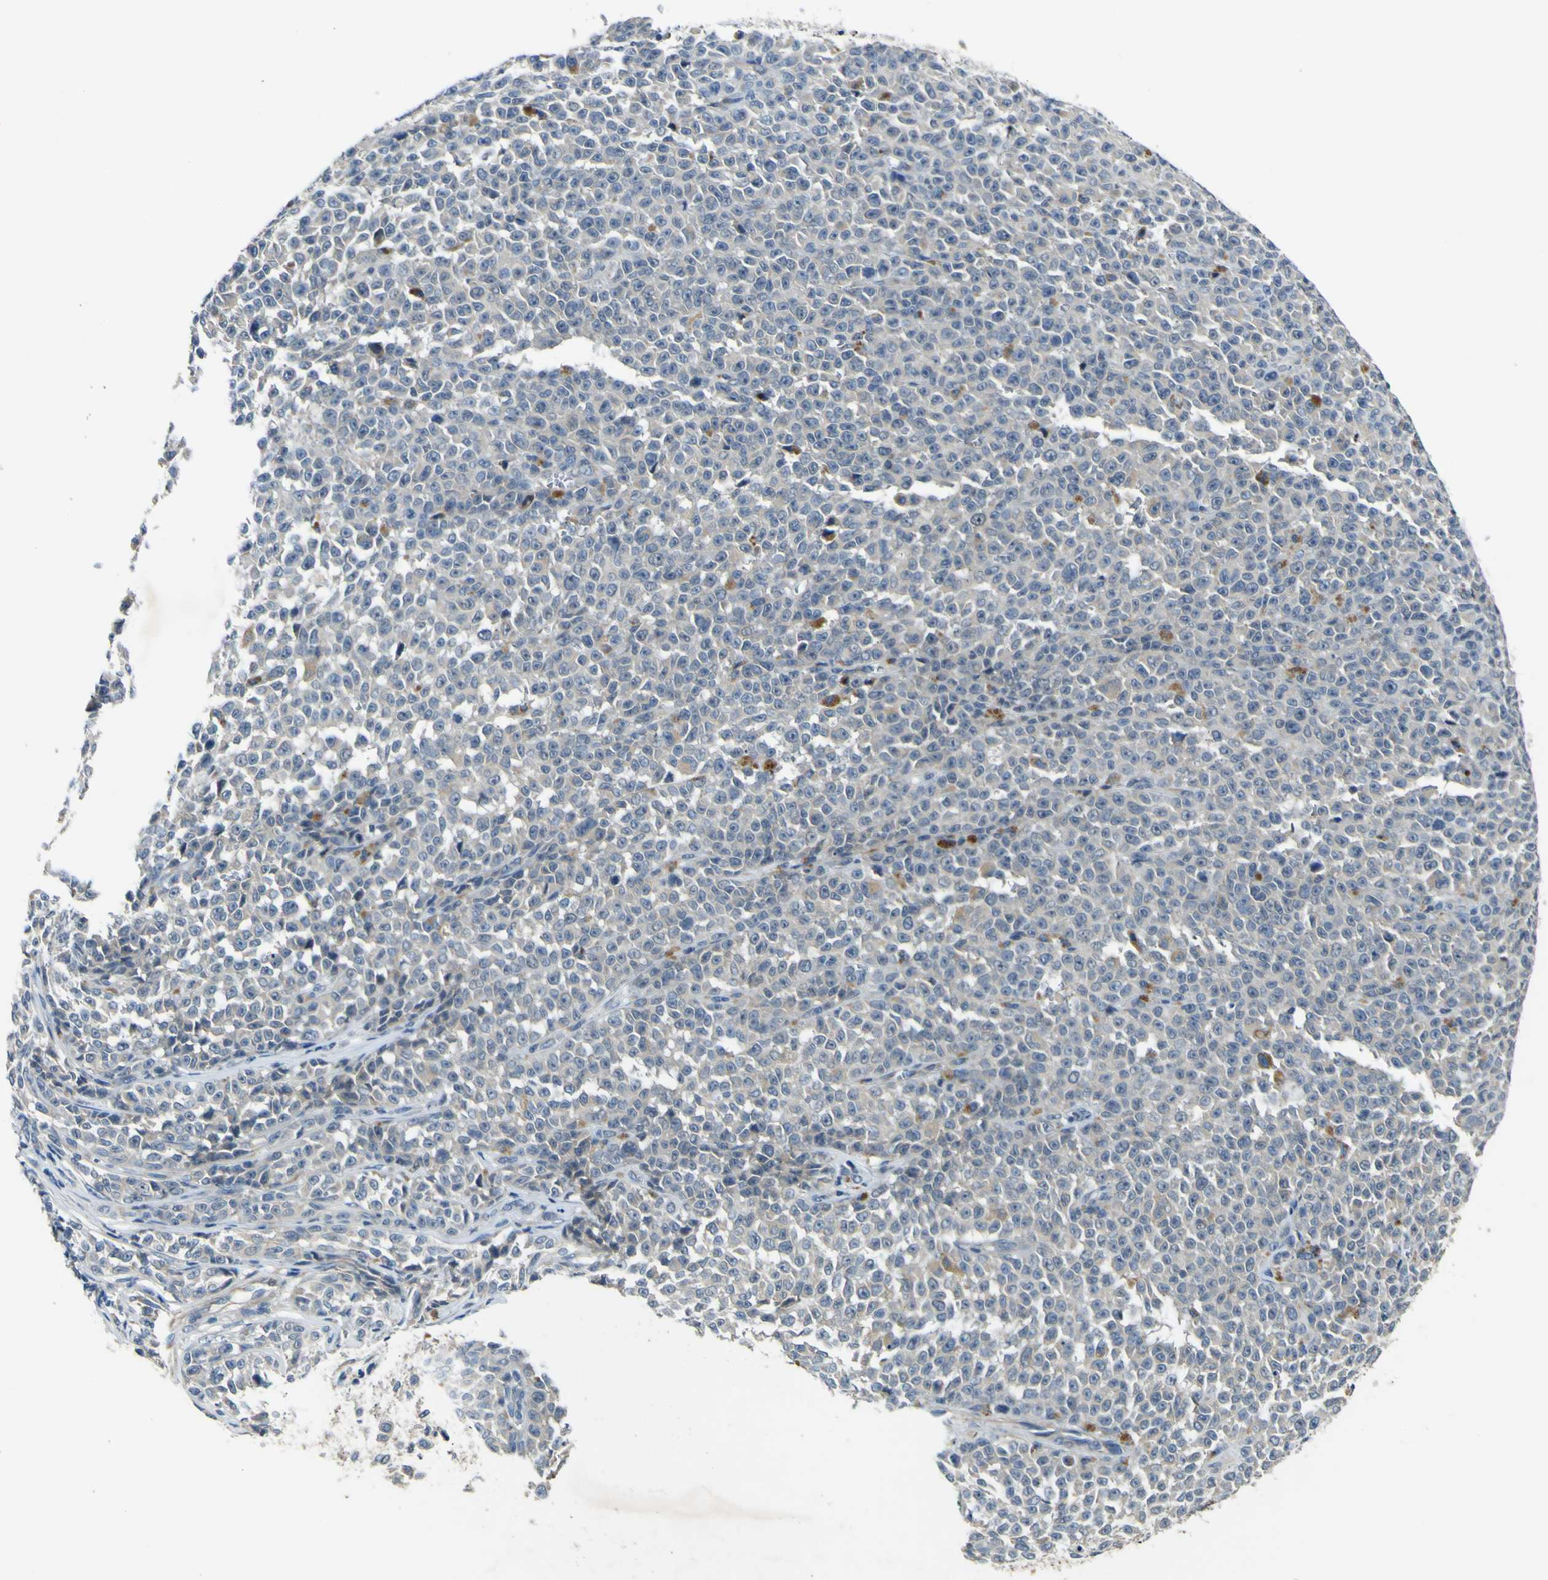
{"staining": {"intensity": "moderate", "quantity": "<25%", "location": "cytoplasmic/membranous"}, "tissue": "melanoma", "cell_type": "Tumor cells", "image_type": "cancer", "snomed": [{"axis": "morphology", "description": "Malignant melanoma, NOS"}, {"axis": "topography", "description": "Skin"}], "caption": "A low amount of moderate cytoplasmic/membranous positivity is present in about <25% of tumor cells in malignant melanoma tissue.", "gene": "LDLR", "patient": {"sex": "female", "age": 82}}